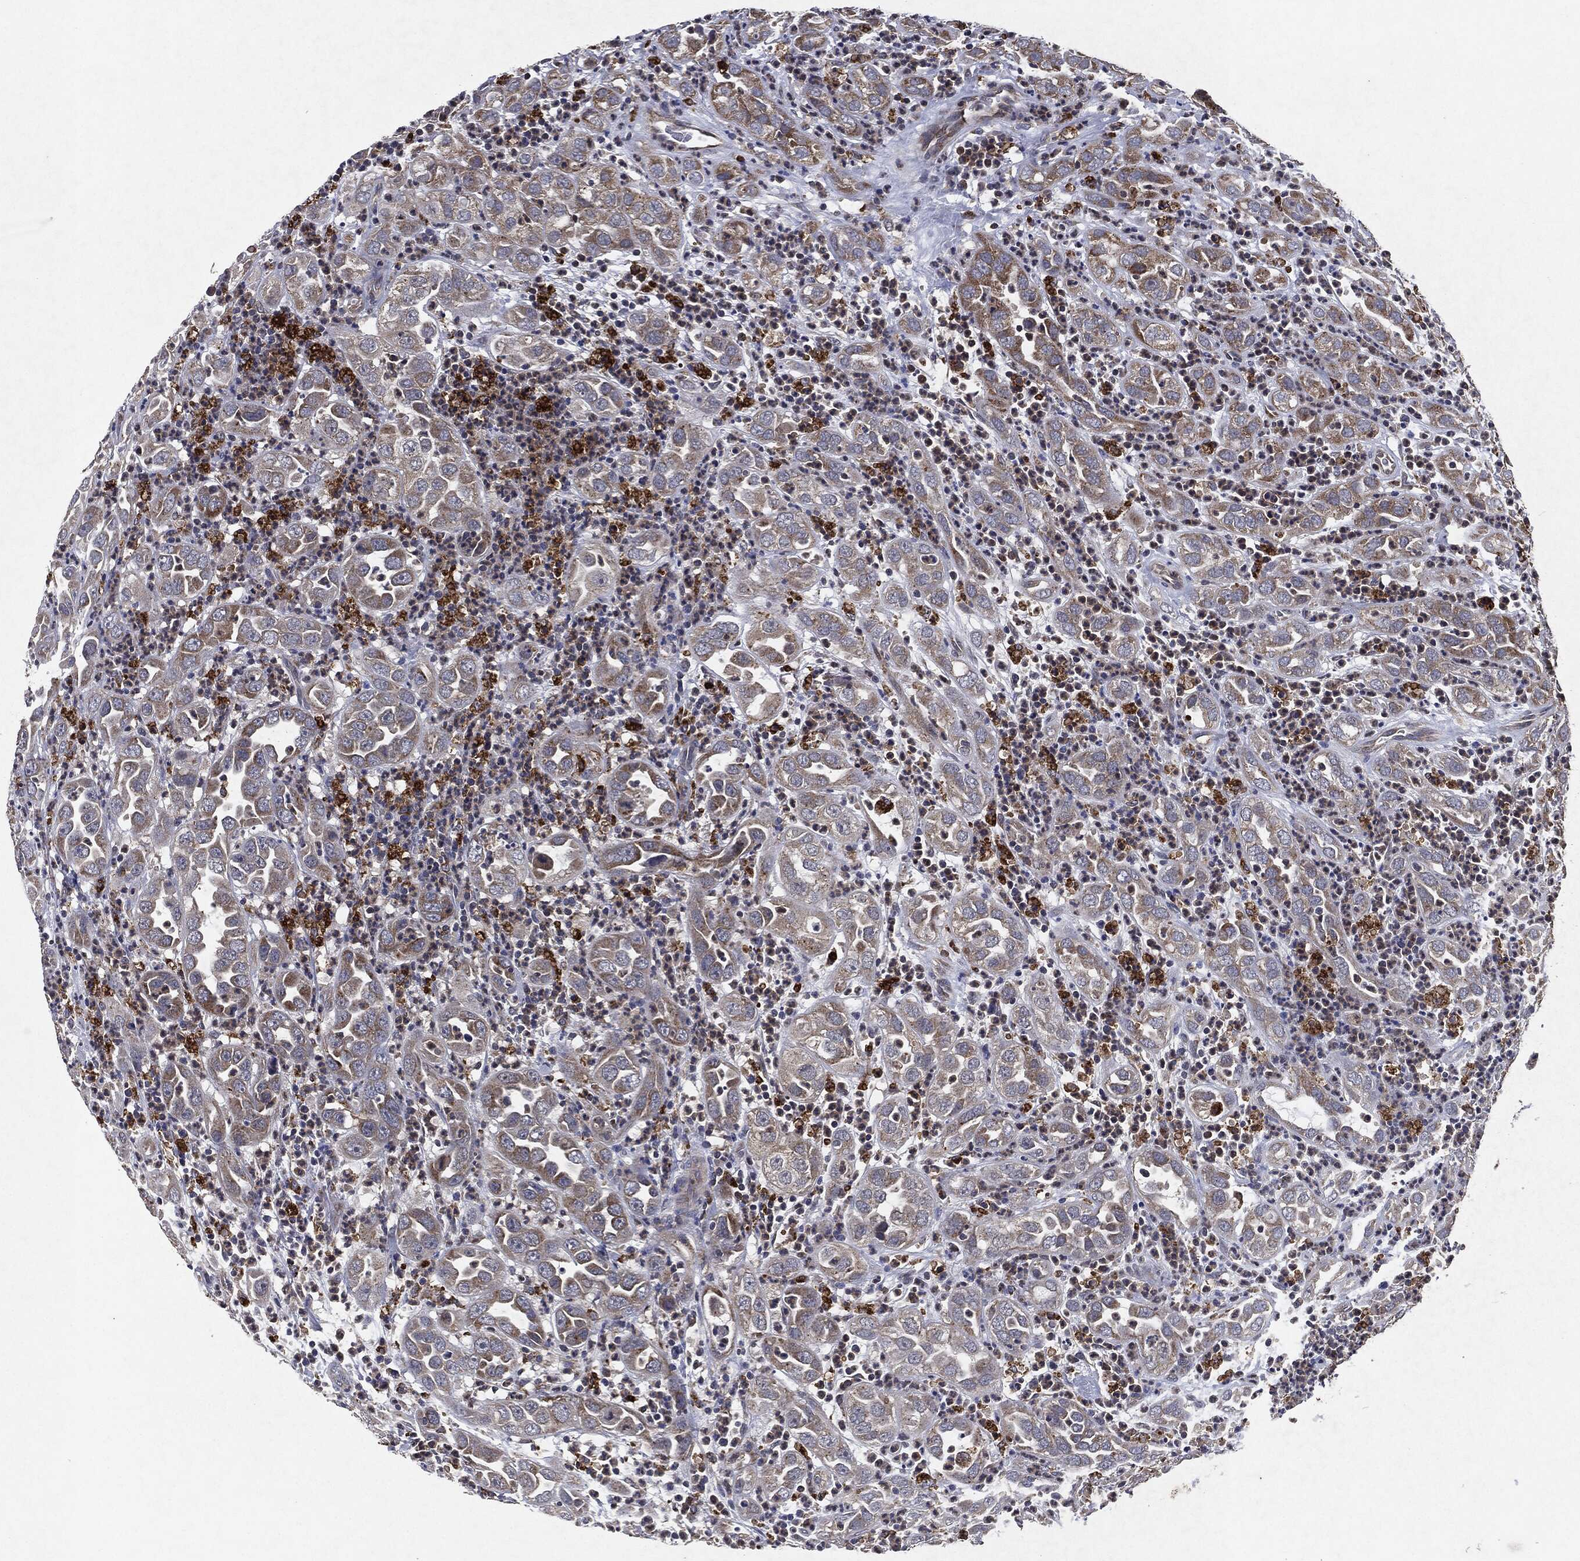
{"staining": {"intensity": "moderate", "quantity": "25%-75%", "location": "cytoplasmic/membranous"}, "tissue": "urothelial cancer", "cell_type": "Tumor cells", "image_type": "cancer", "snomed": [{"axis": "morphology", "description": "Urothelial carcinoma, High grade"}, {"axis": "topography", "description": "Urinary bladder"}], "caption": "Moderate cytoplasmic/membranous expression is seen in about 25%-75% of tumor cells in urothelial carcinoma (high-grade).", "gene": "SLC31A2", "patient": {"sex": "female", "age": 41}}